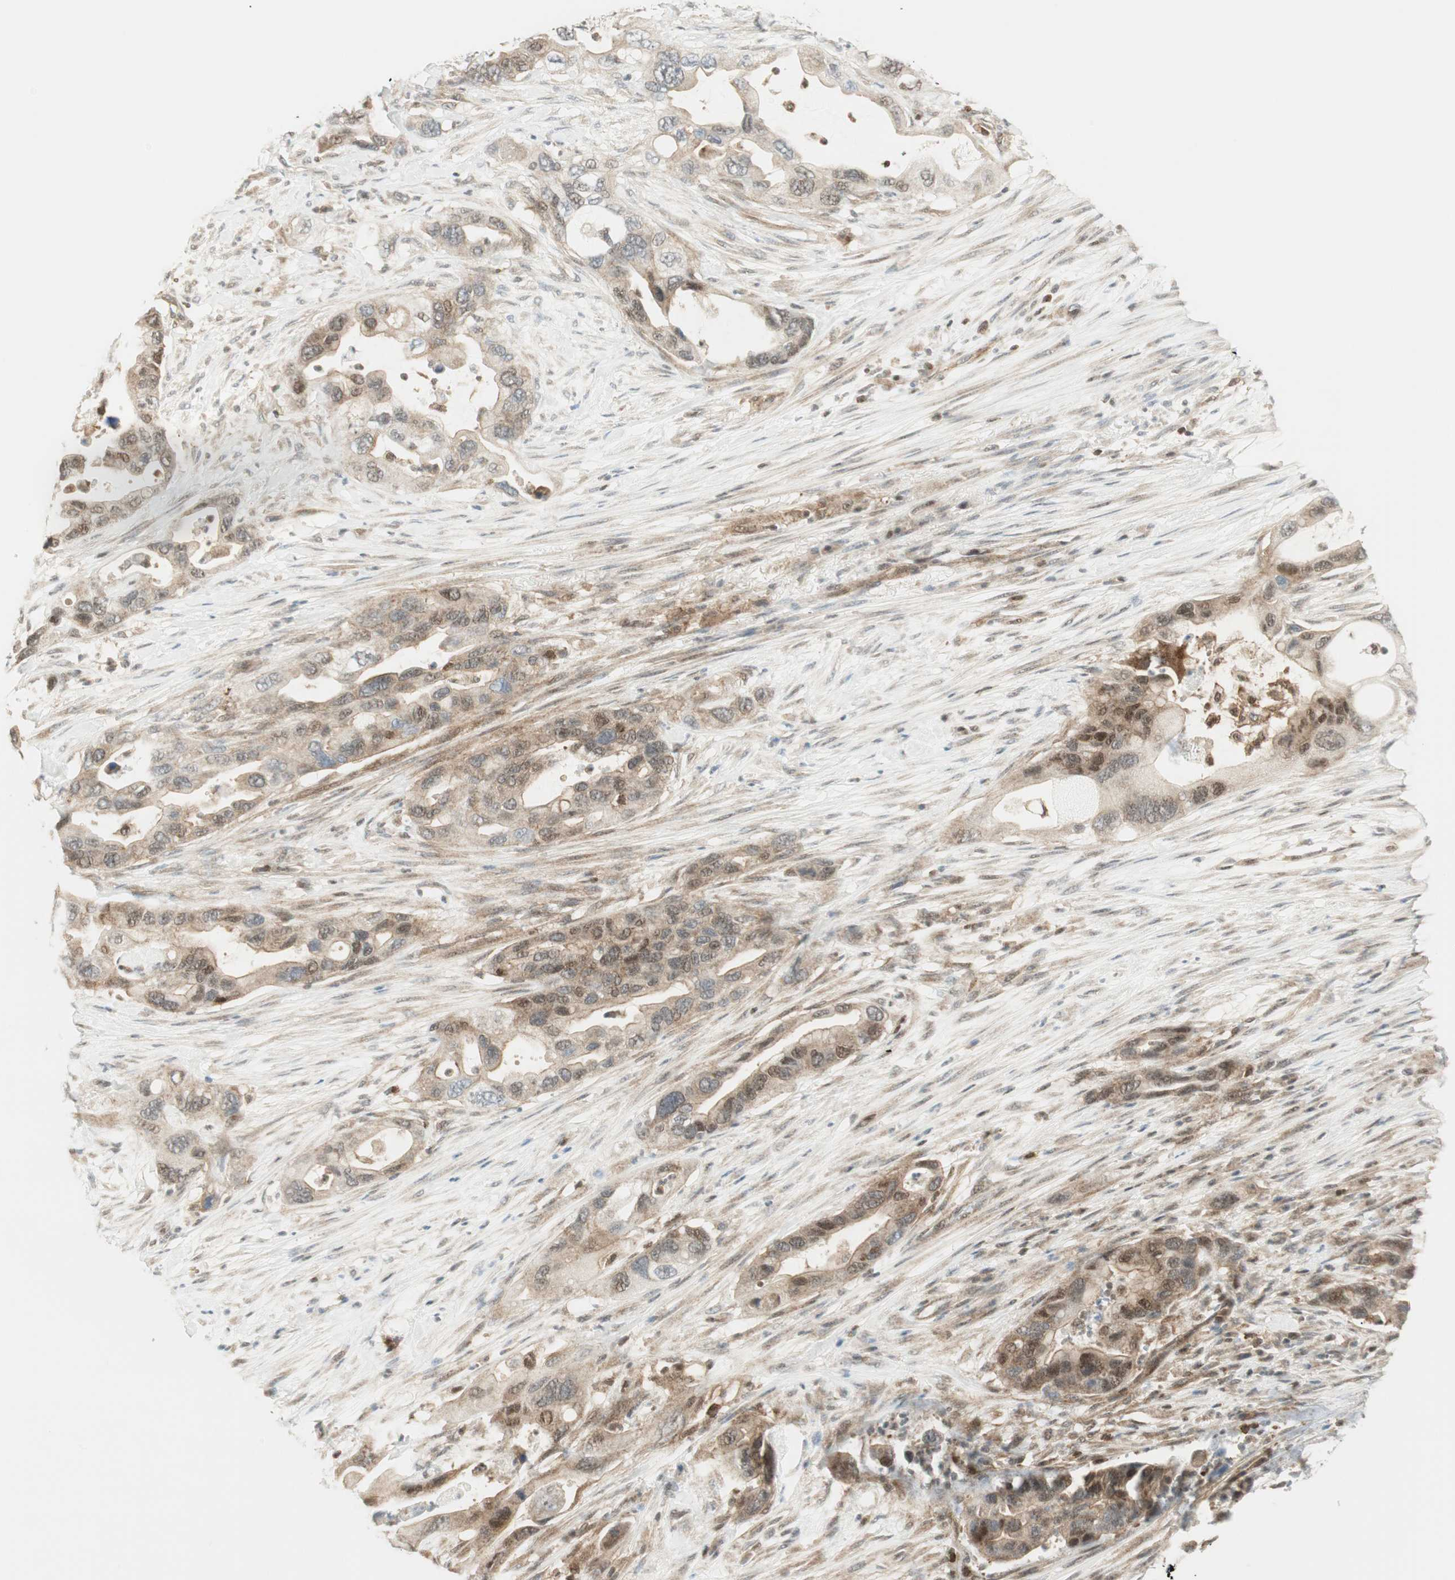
{"staining": {"intensity": "weak", "quantity": ">75%", "location": "cytoplasmic/membranous"}, "tissue": "pancreatic cancer", "cell_type": "Tumor cells", "image_type": "cancer", "snomed": [{"axis": "morphology", "description": "Adenocarcinoma, NOS"}, {"axis": "topography", "description": "Pancreas"}], "caption": "Immunohistochemical staining of human pancreatic adenocarcinoma shows low levels of weak cytoplasmic/membranous staining in approximately >75% of tumor cells.", "gene": "PPP1CA", "patient": {"sex": "female", "age": 71}}